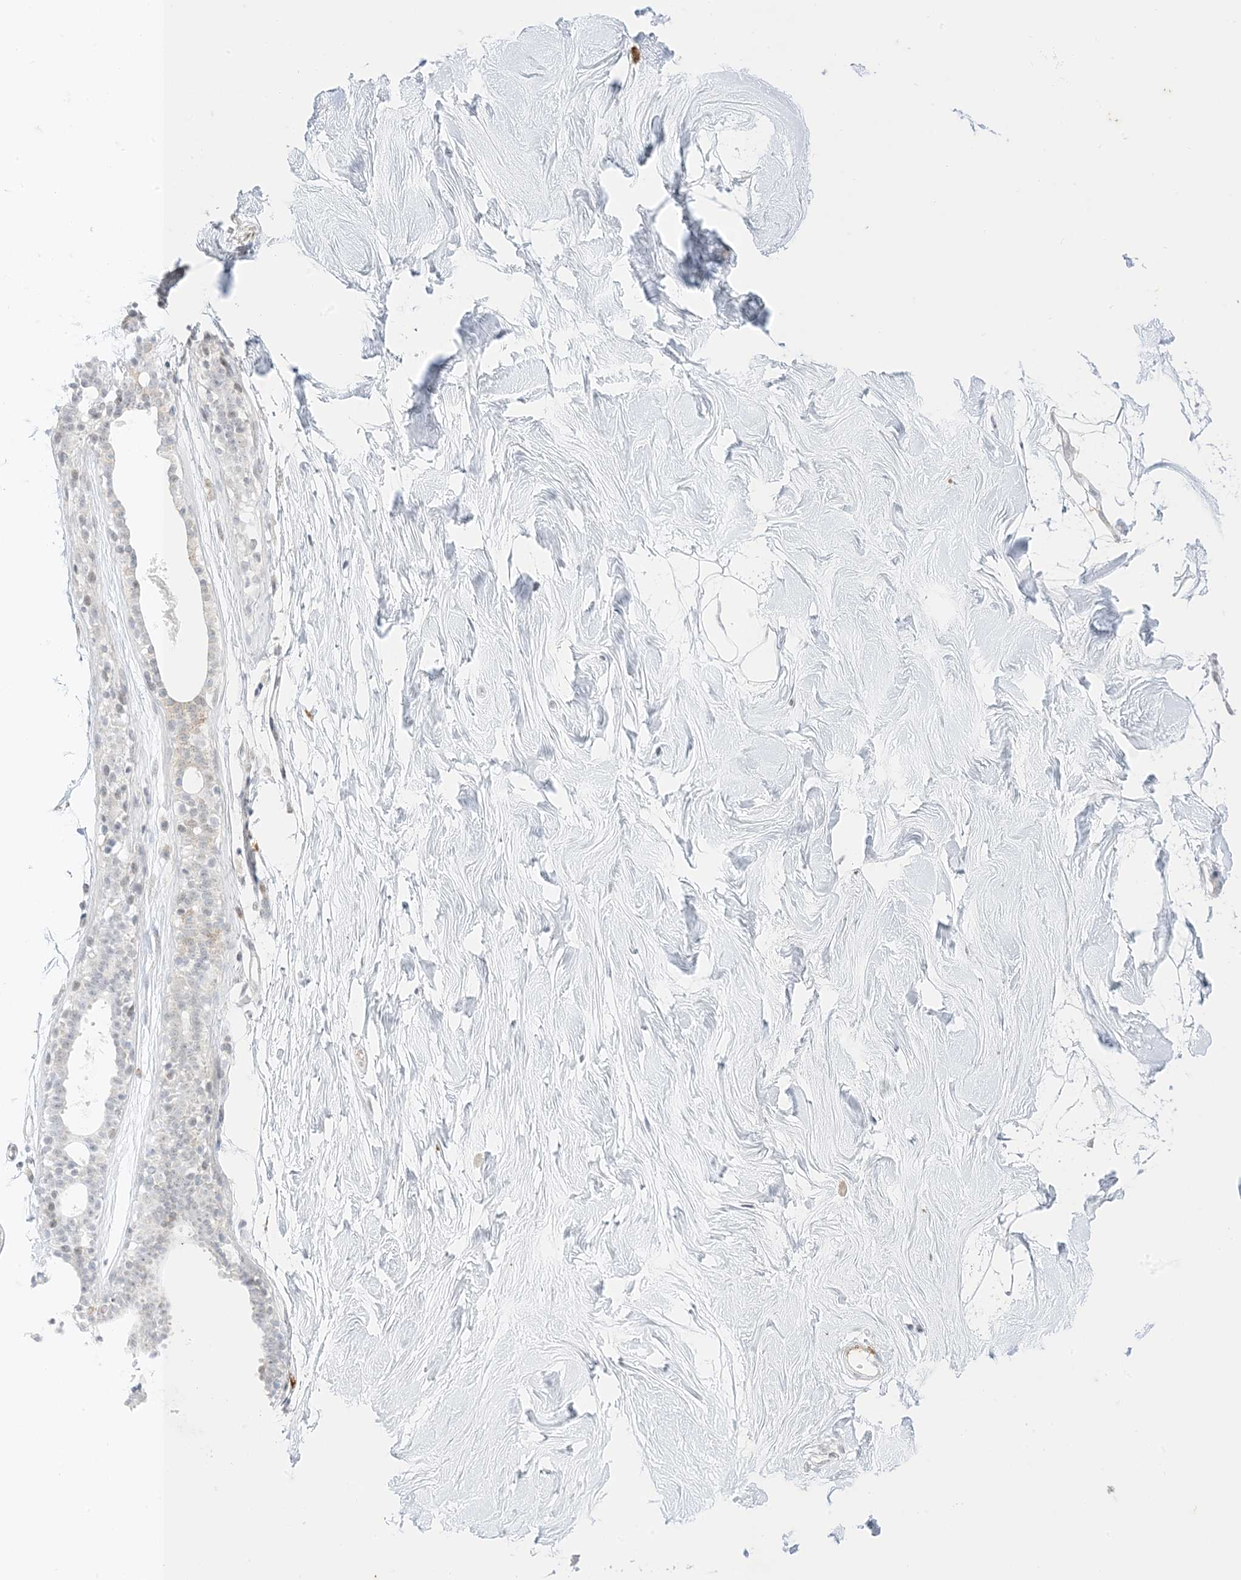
{"staining": {"intensity": "negative", "quantity": "none", "location": "none"}, "tissue": "breast", "cell_type": "Adipocytes", "image_type": "normal", "snomed": [{"axis": "morphology", "description": "Normal tissue, NOS"}, {"axis": "topography", "description": "Breast"}], "caption": "This is an immunohistochemistry (IHC) micrograph of benign human breast. There is no staining in adipocytes.", "gene": "RAC1", "patient": {"sex": "female", "age": 26}}